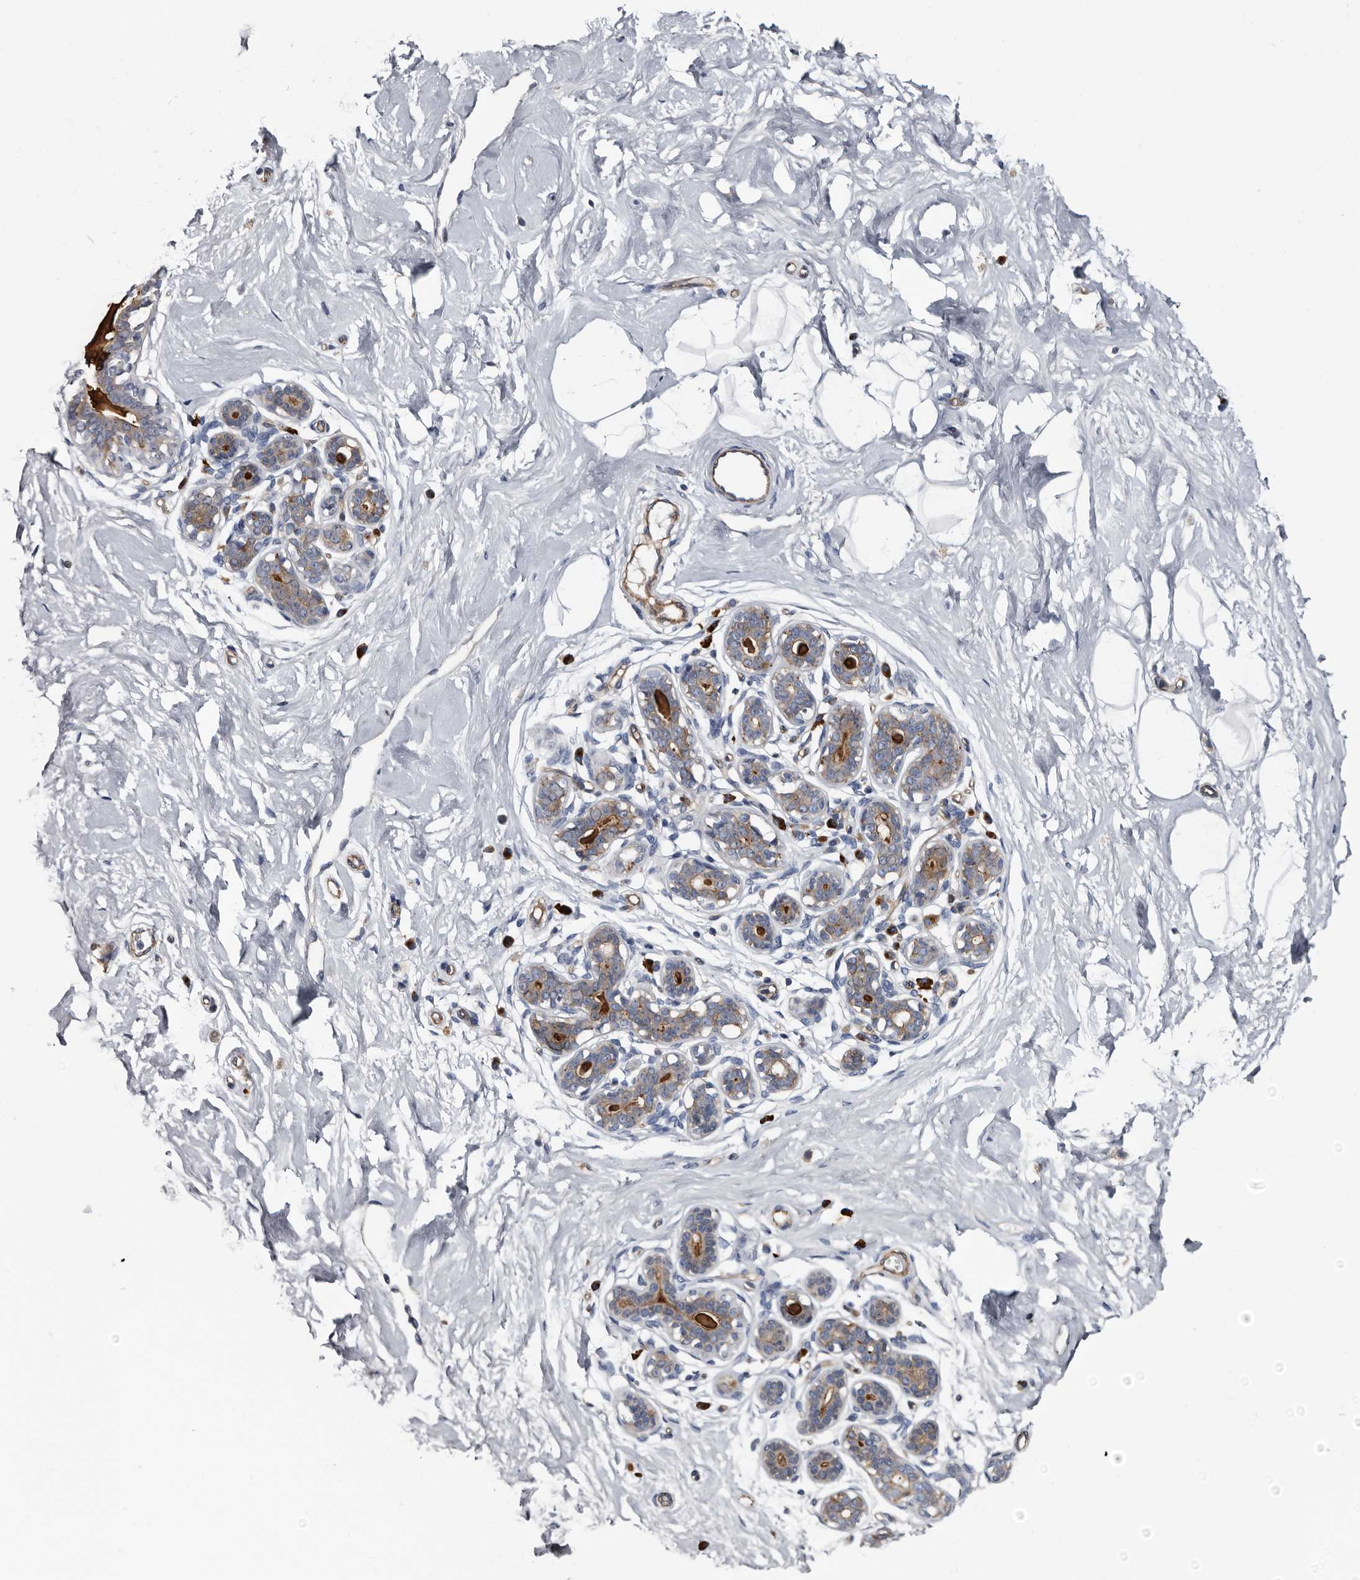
{"staining": {"intensity": "negative", "quantity": "none", "location": "none"}, "tissue": "breast", "cell_type": "Adipocytes", "image_type": "normal", "snomed": [{"axis": "morphology", "description": "Normal tissue, NOS"}, {"axis": "morphology", "description": "Adenoma, NOS"}, {"axis": "topography", "description": "Breast"}], "caption": "Immunohistochemistry image of normal breast: breast stained with DAB reveals no significant protein expression in adipocytes.", "gene": "TSPAN17", "patient": {"sex": "female", "age": 23}}